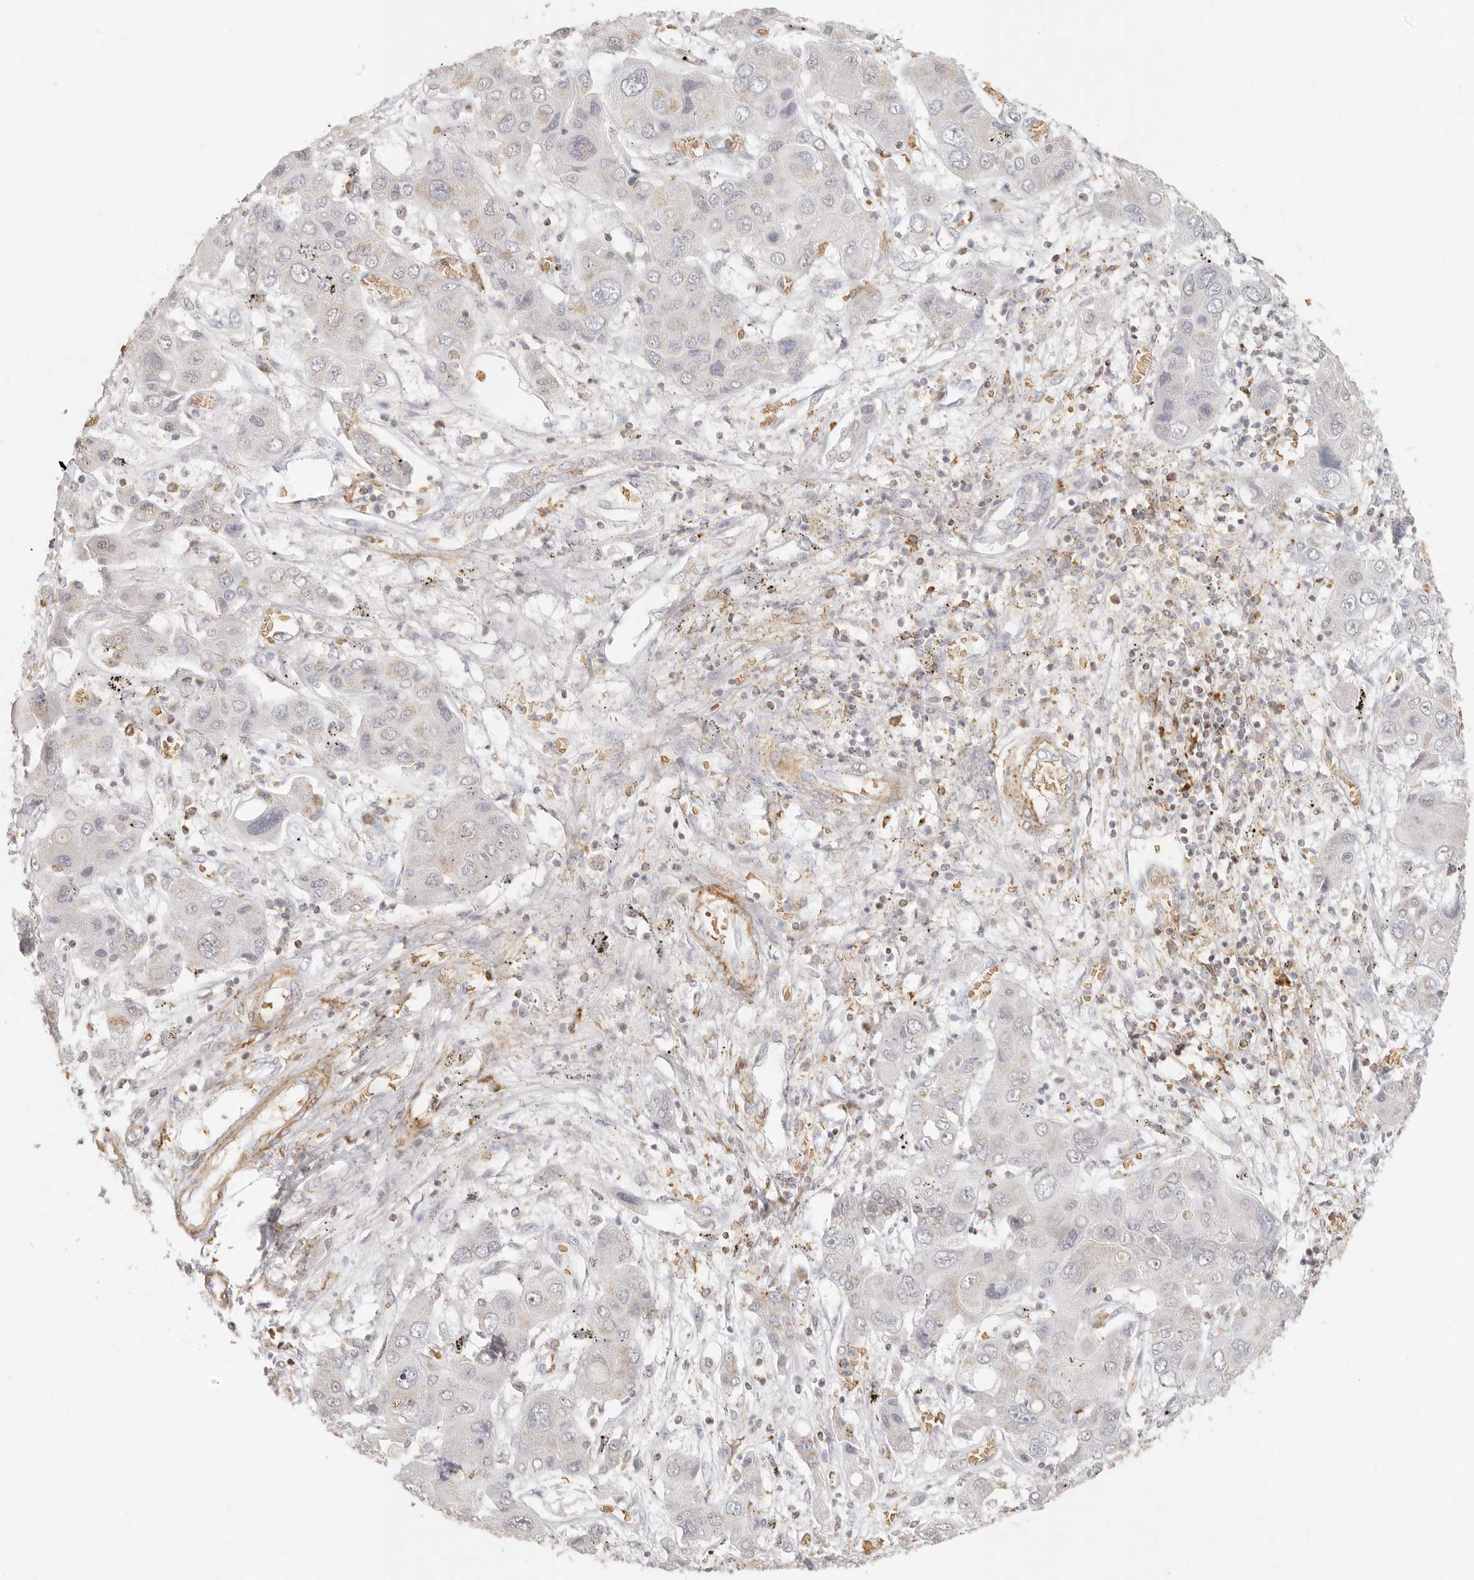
{"staining": {"intensity": "weak", "quantity": "<25%", "location": "cytoplasmic/membranous"}, "tissue": "liver cancer", "cell_type": "Tumor cells", "image_type": "cancer", "snomed": [{"axis": "morphology", "description": "Cholangiocarcinoma"}, {"axis": "topography", "description": "Liver"}], "caption": "The micrograph exhibits no significant staining in tumor cells of liver cholangiocarcinoma. Nuclei are stained in blue.", "gene": "NIBAN1", "patient": {"sex": "male", "age": 67}}